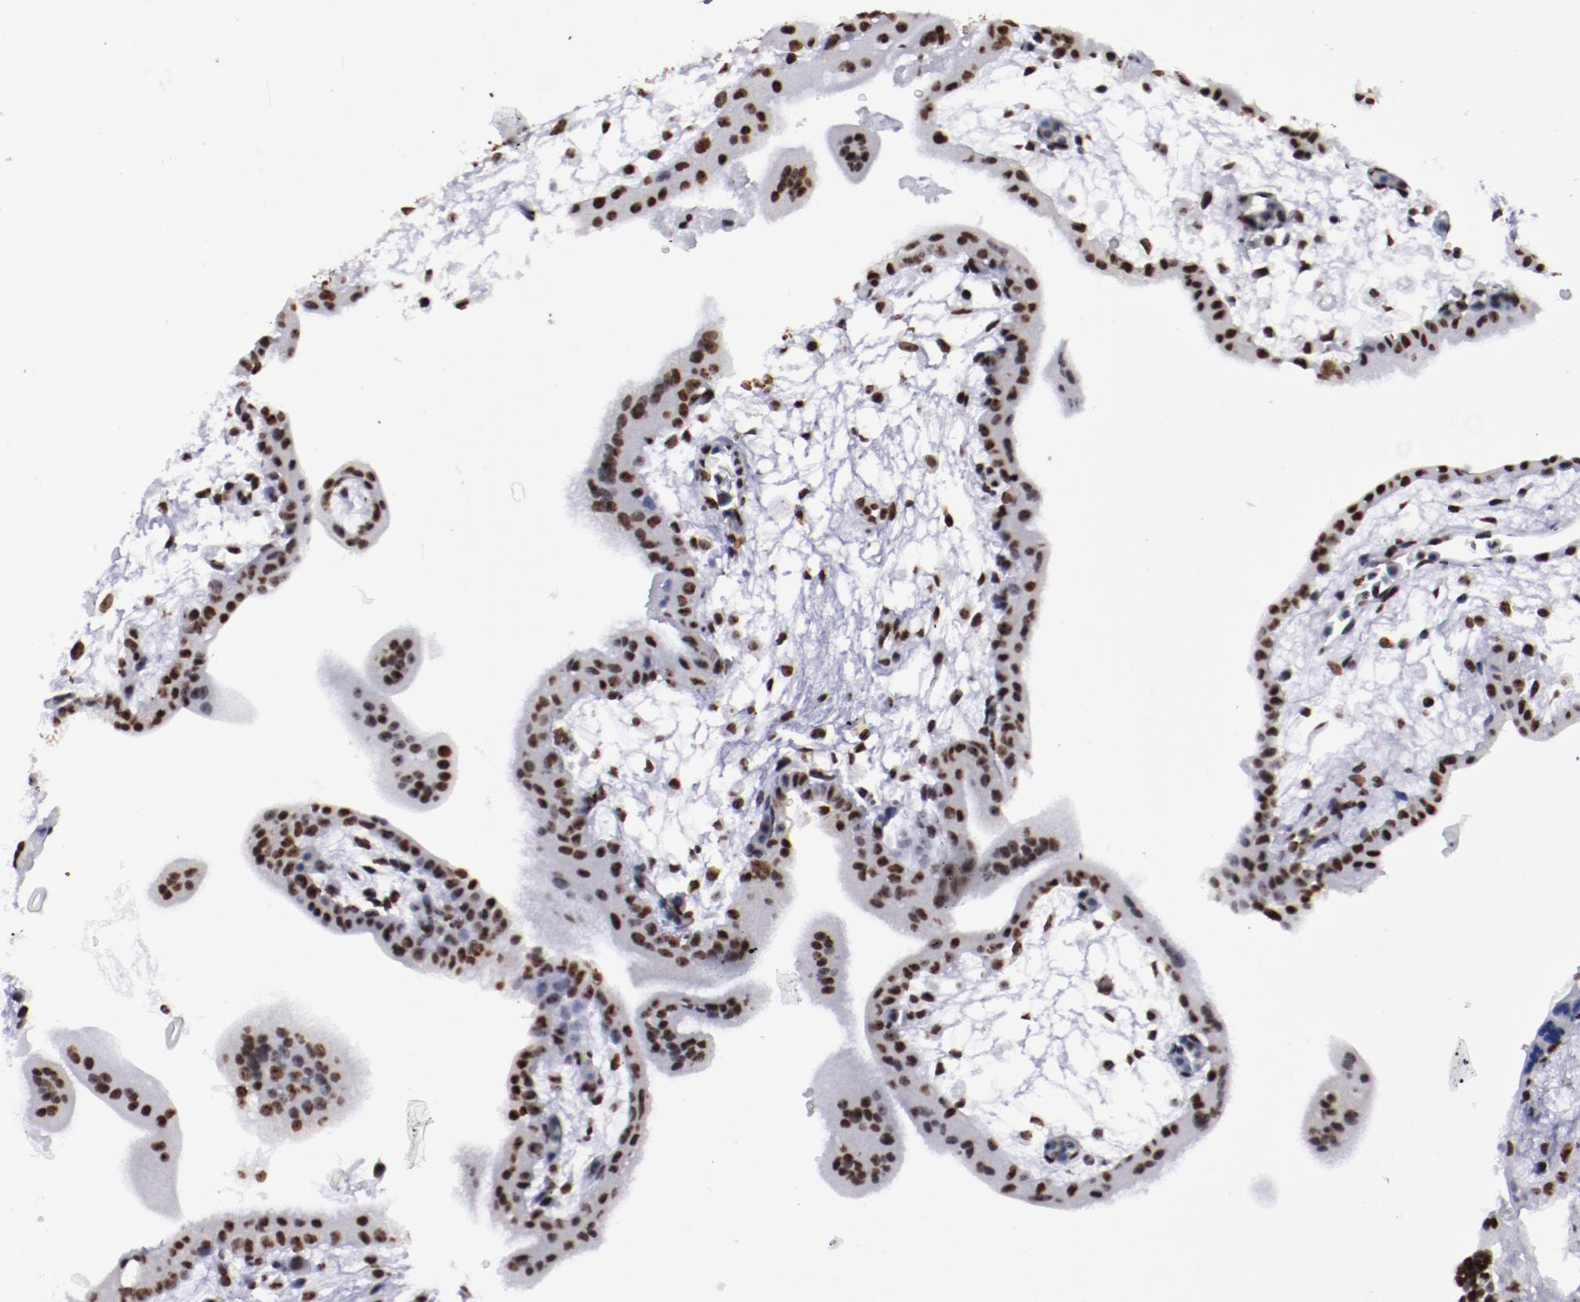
{"staining": {"intensity": "strong", "quantity": ">75%", "location": "nuclear"}, "tissue": "placenta", "cell_type": "Trophoblastic cells", "image_type": "normal", "snomed": [{"axis": "morphology", "description": "Normal tissue, NOS"}, {"axis": "topography", "description": "Placenta"}], "caption": "Immunohistochemical staining of benign human placenta shows >75% levels of strong nuclear protein positivity in approximately >75% of trophoblastic cells. The staining is performed using DAB brown chromogen to label protein expression. The nuclei are counter-stained blue using hematoxylin.", "gene": "HNRNPA1L3", "patient": {"sex": "female", "age": 35}}